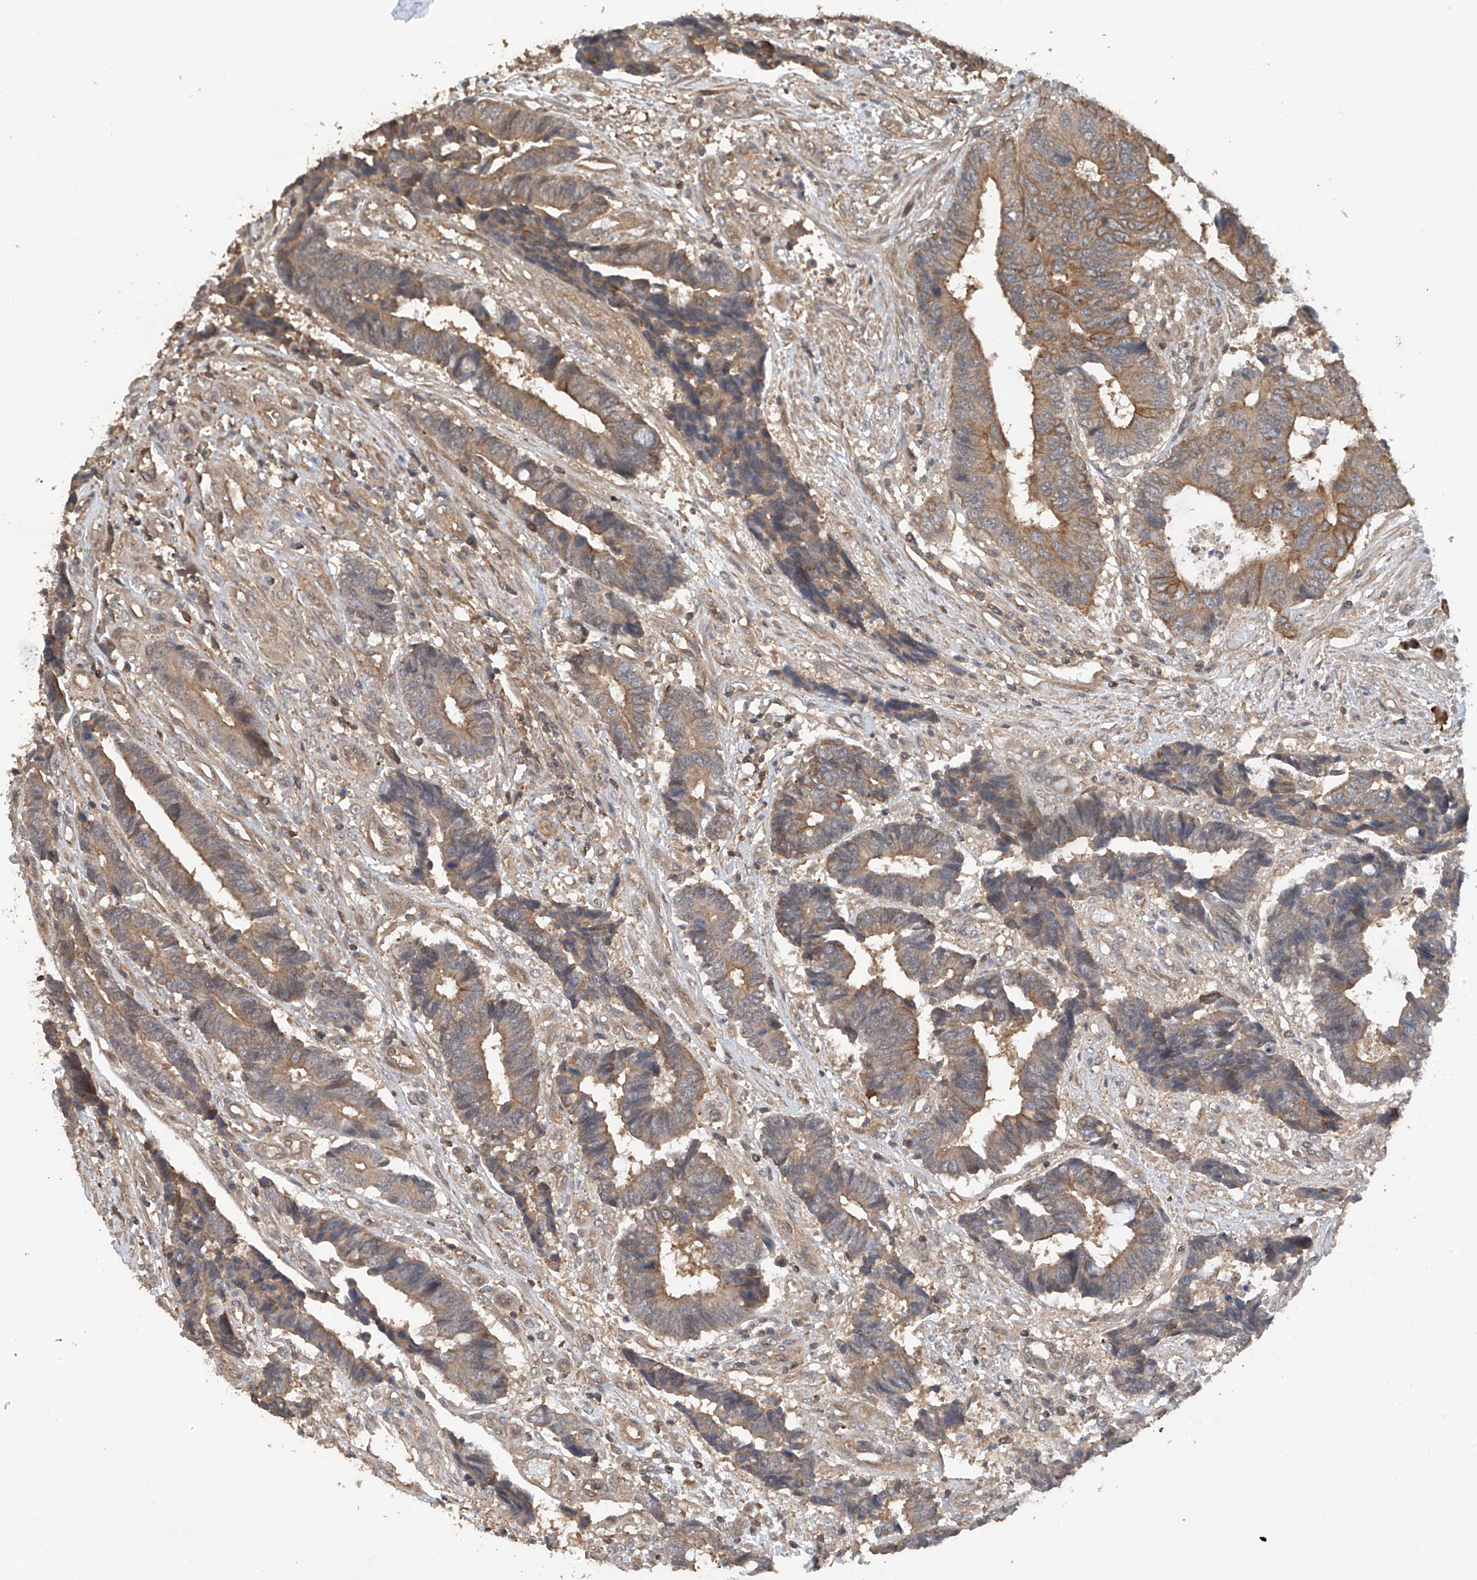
{"staining": {"intensity": "weak", "quantity": "25%-75%", "location": "cytoplasmic/membranous"}, "tissue": "colorectal cancer", "cell_type": "Tumor cells", "image_type": "cancer", "snomed": [{"axis": "morphology", "description": "Adenocarcinoma, NOS"}, {"axis": "topography", "description": "Rectum"}], "caption": "Protein staining of adenocarcinoma (colorectal) tissue shows weak cytoplasmic/membranous expression in approximately 25%-75% of tumor cells.", "gene": "RPAIN", "patient": {"sex": "male", "age": 84}}